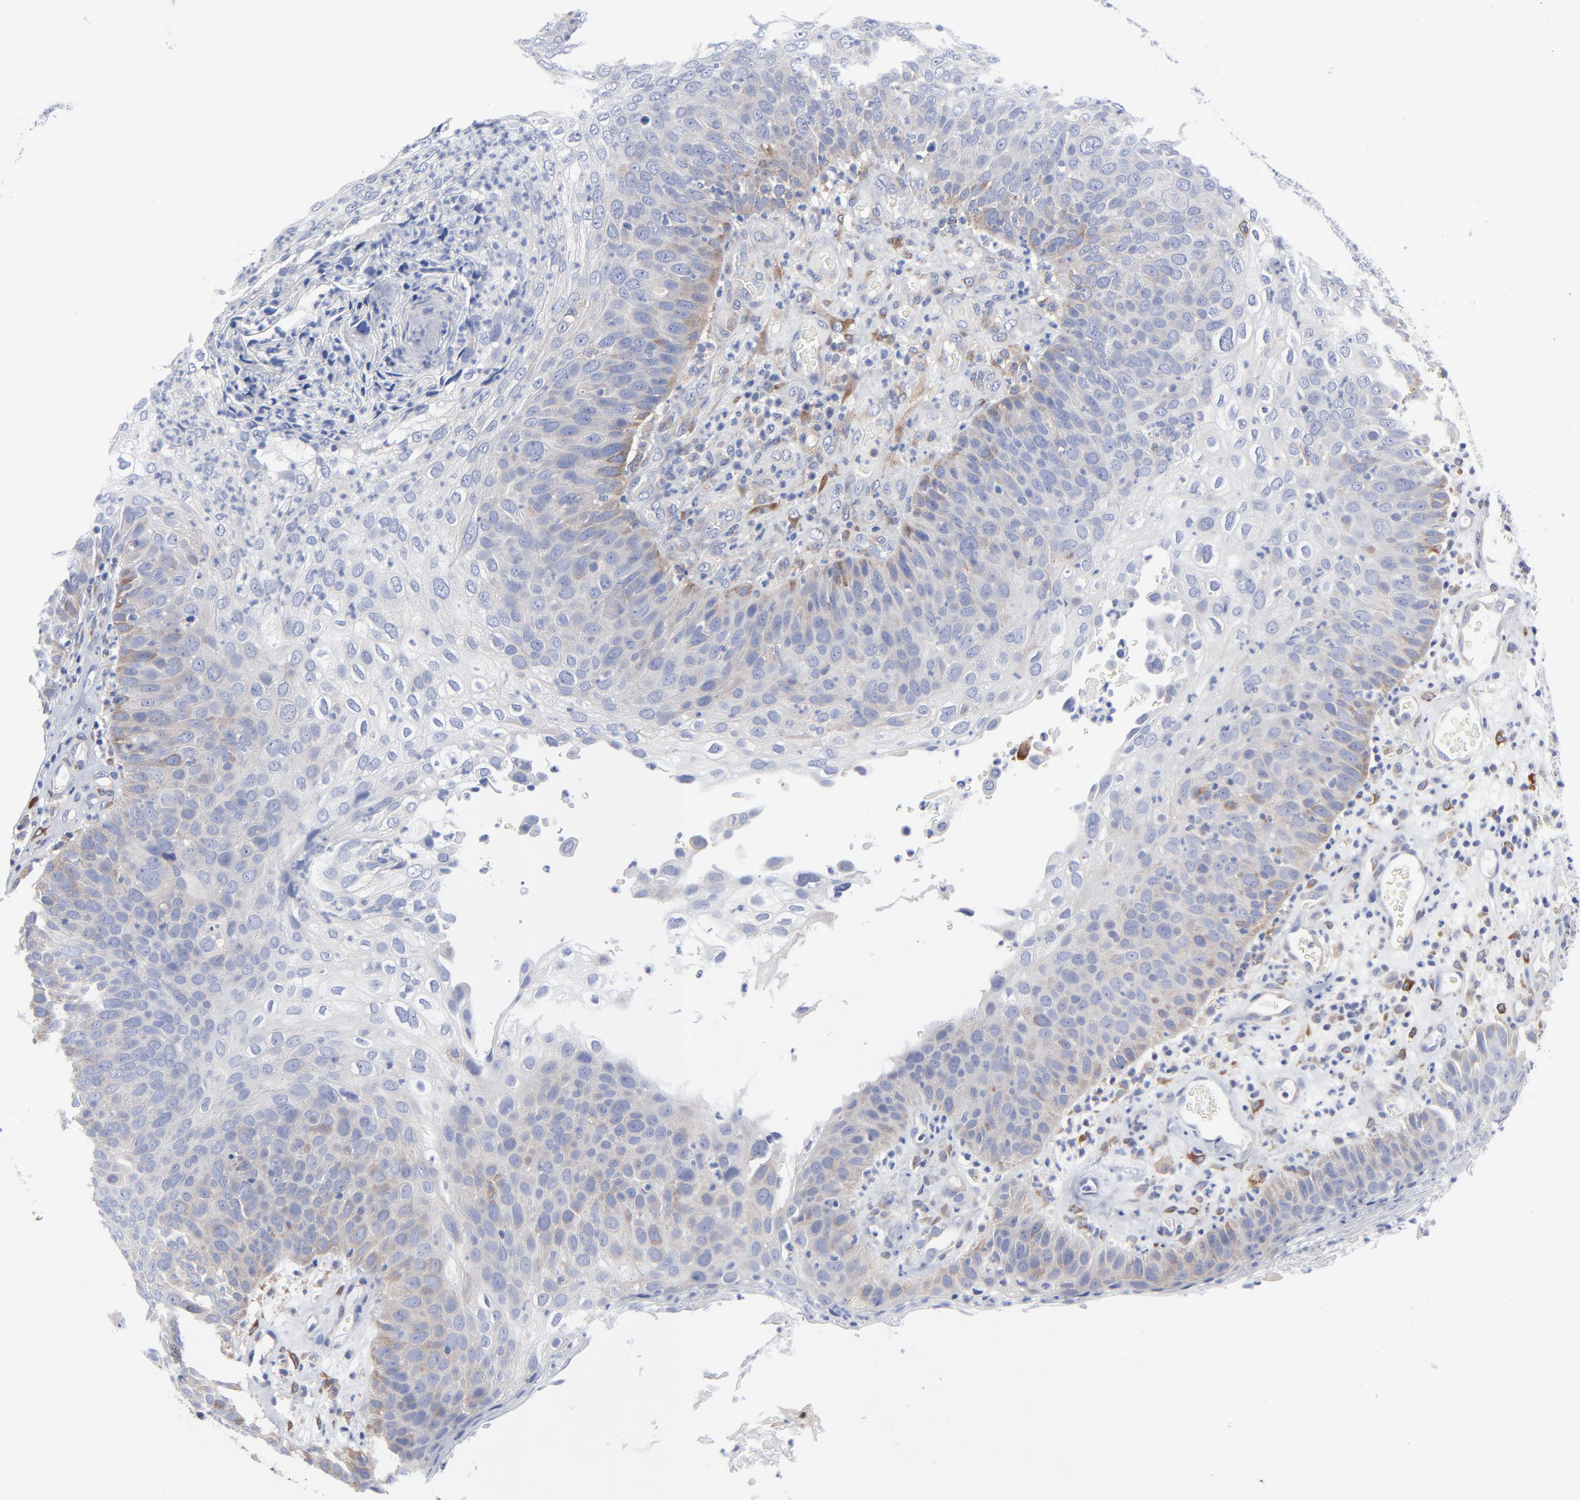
{"staining": {"intensity": "weak", "quantity": "<25%", "location": "cytoplasmic/membranous"}, "tissue": "skin cancer", "cell_type": "Tumor cells", "image_type": "cancer", "snomed": [{"axis": "morphology", "description": "Squamous cell carcinoma, NOS"}, {"axis": "topography", "description": "Skin"}], "caption": "Human skin squamous cell carcinoma stained for a protein using IHC reveals no positivity in tumor cells.", "gene": "STAT2", "patient": {"sex": "male", "age": 87}}